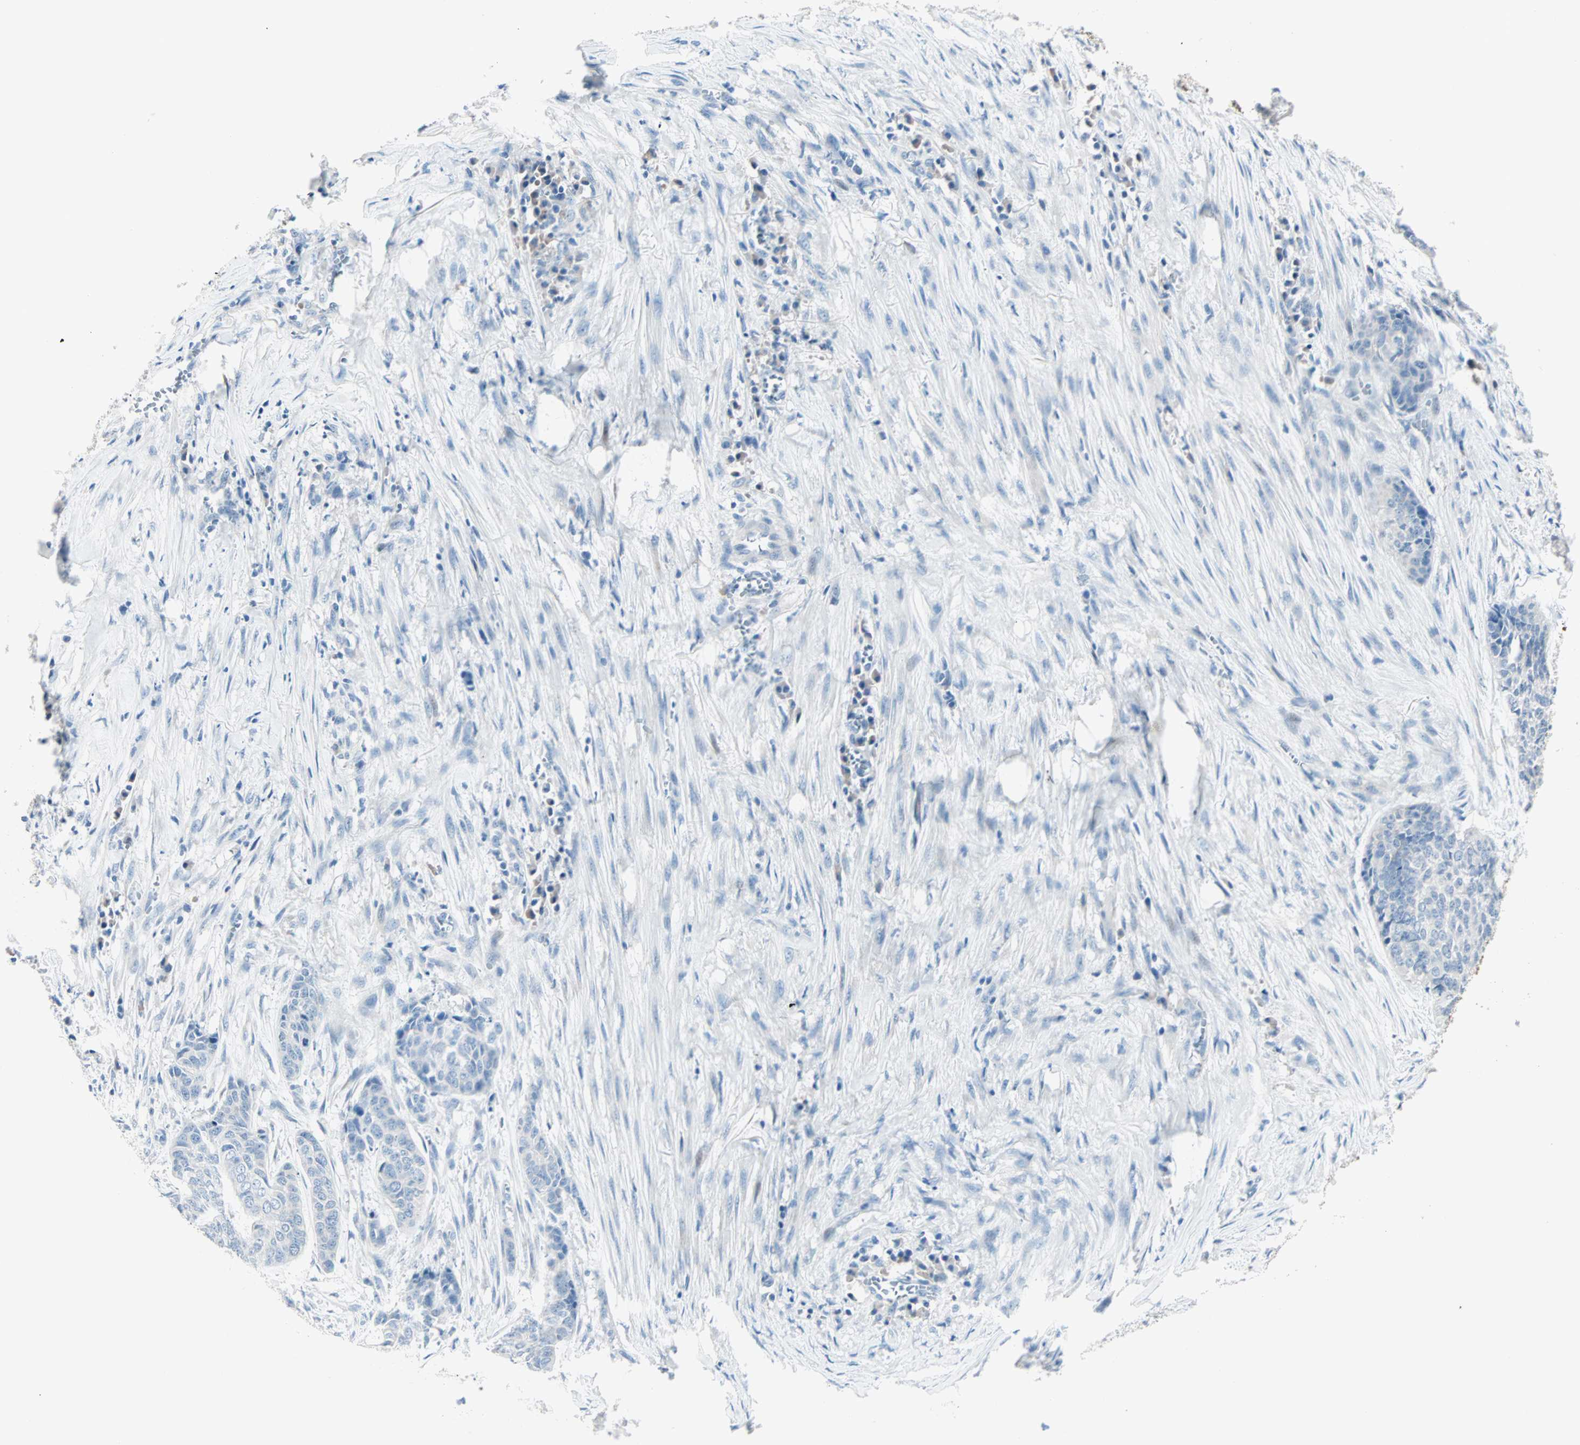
{"staining": {"intensity": "negative", "quantity": "none", "location": "none"}, "tissue": "skin cancer", "cell_type": "Tumor cells", "image_type": "cancer", "snomed": [{"axis": "morphology", "description": "Basal cell carcinoma"}, {"axis": "topography", "description": "Skin"}], "caption": "Tumor cells show no significant protein positivity in skin basal cell carcinoma.", "gene": "NEFH", "patient": {"sex": "female", "age": 64}}